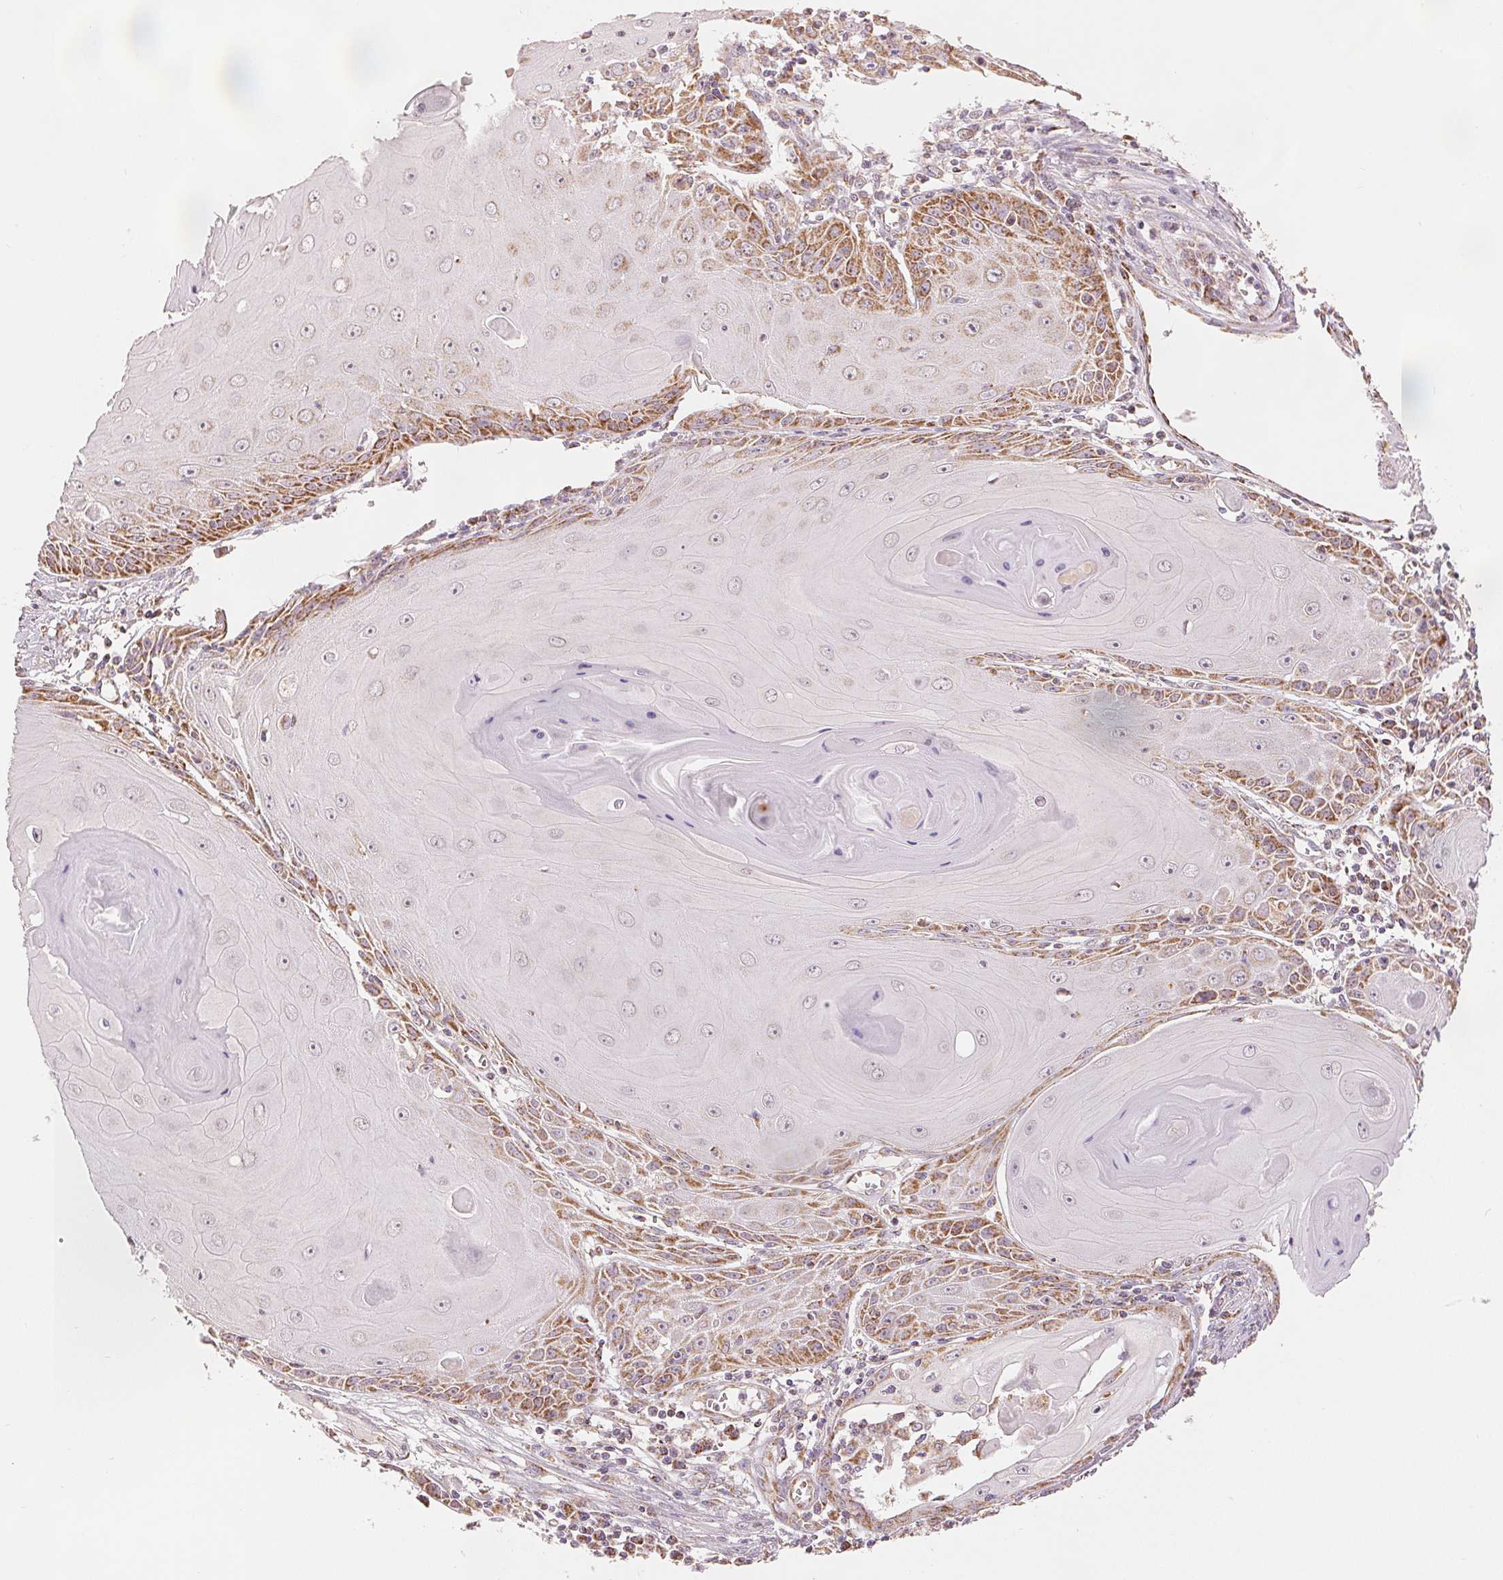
{"staining": {"intensity": "moderate", "quantity": "<25%", "location": "cytoplasmic/membranous"}, "tissue": "skin cancer", "cell_type": "Tumor cells", "image_type": "cancer", "snomed": [{"axis": "morphology", "description": "Squamous cell carcinoma, NOS"}, {"axis": "topography", "description": "Skin"}, {"axis": "topography", "description": "Vulva"}], "caption": "Protein expression analysis of skin squamous cell carcinoma exhibits moderate cytoplasmic/membranous expression in approximately <25% of tumor cells.", "gene": "SDHB", "patient": {"sex": "female", "age": 85}}